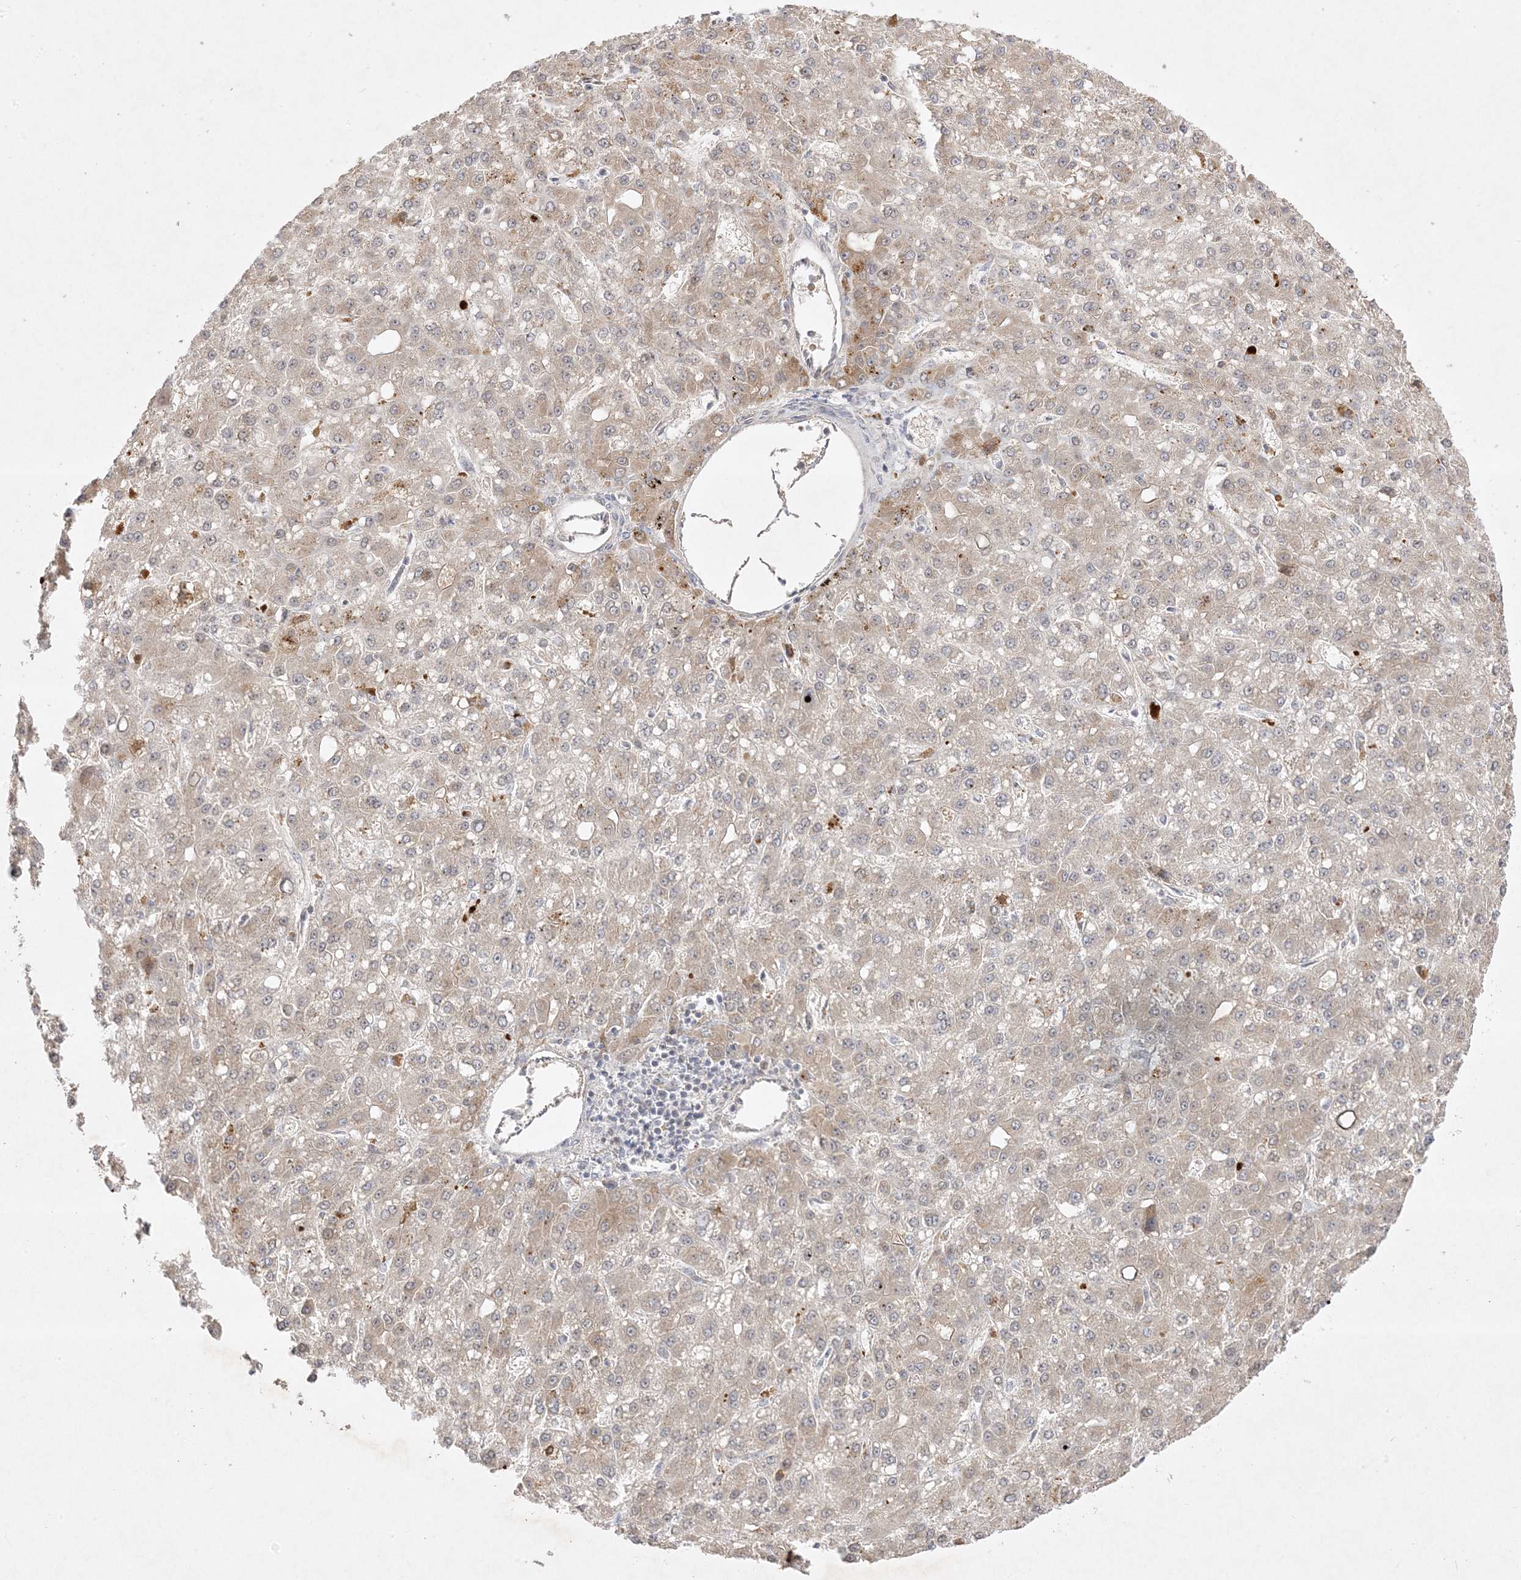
{"staining": {"intensity": "weak", "quantity": "25%-75%", "location": "cytoplasmic/membranous"}, "tissue": "liver cancer", "cell_type": "Tumor cells", "image_type": "cancer", "snomed": [{"axis": "morphology", "description": "Carcinoma, Hepatocellular, NOS"}, {"axis": "topography", "description": "Liver"}], "caption": "Immunohistochemical staining of human liver hepatocellular carcinoma demonstrates low levels of weak cytoplasmic/membranous staining in about 25%-75% of tumor cells. Nuclei are stained in blue.", "gene": "C2CD2", "patient": {"sex": "male", "age": 67}}